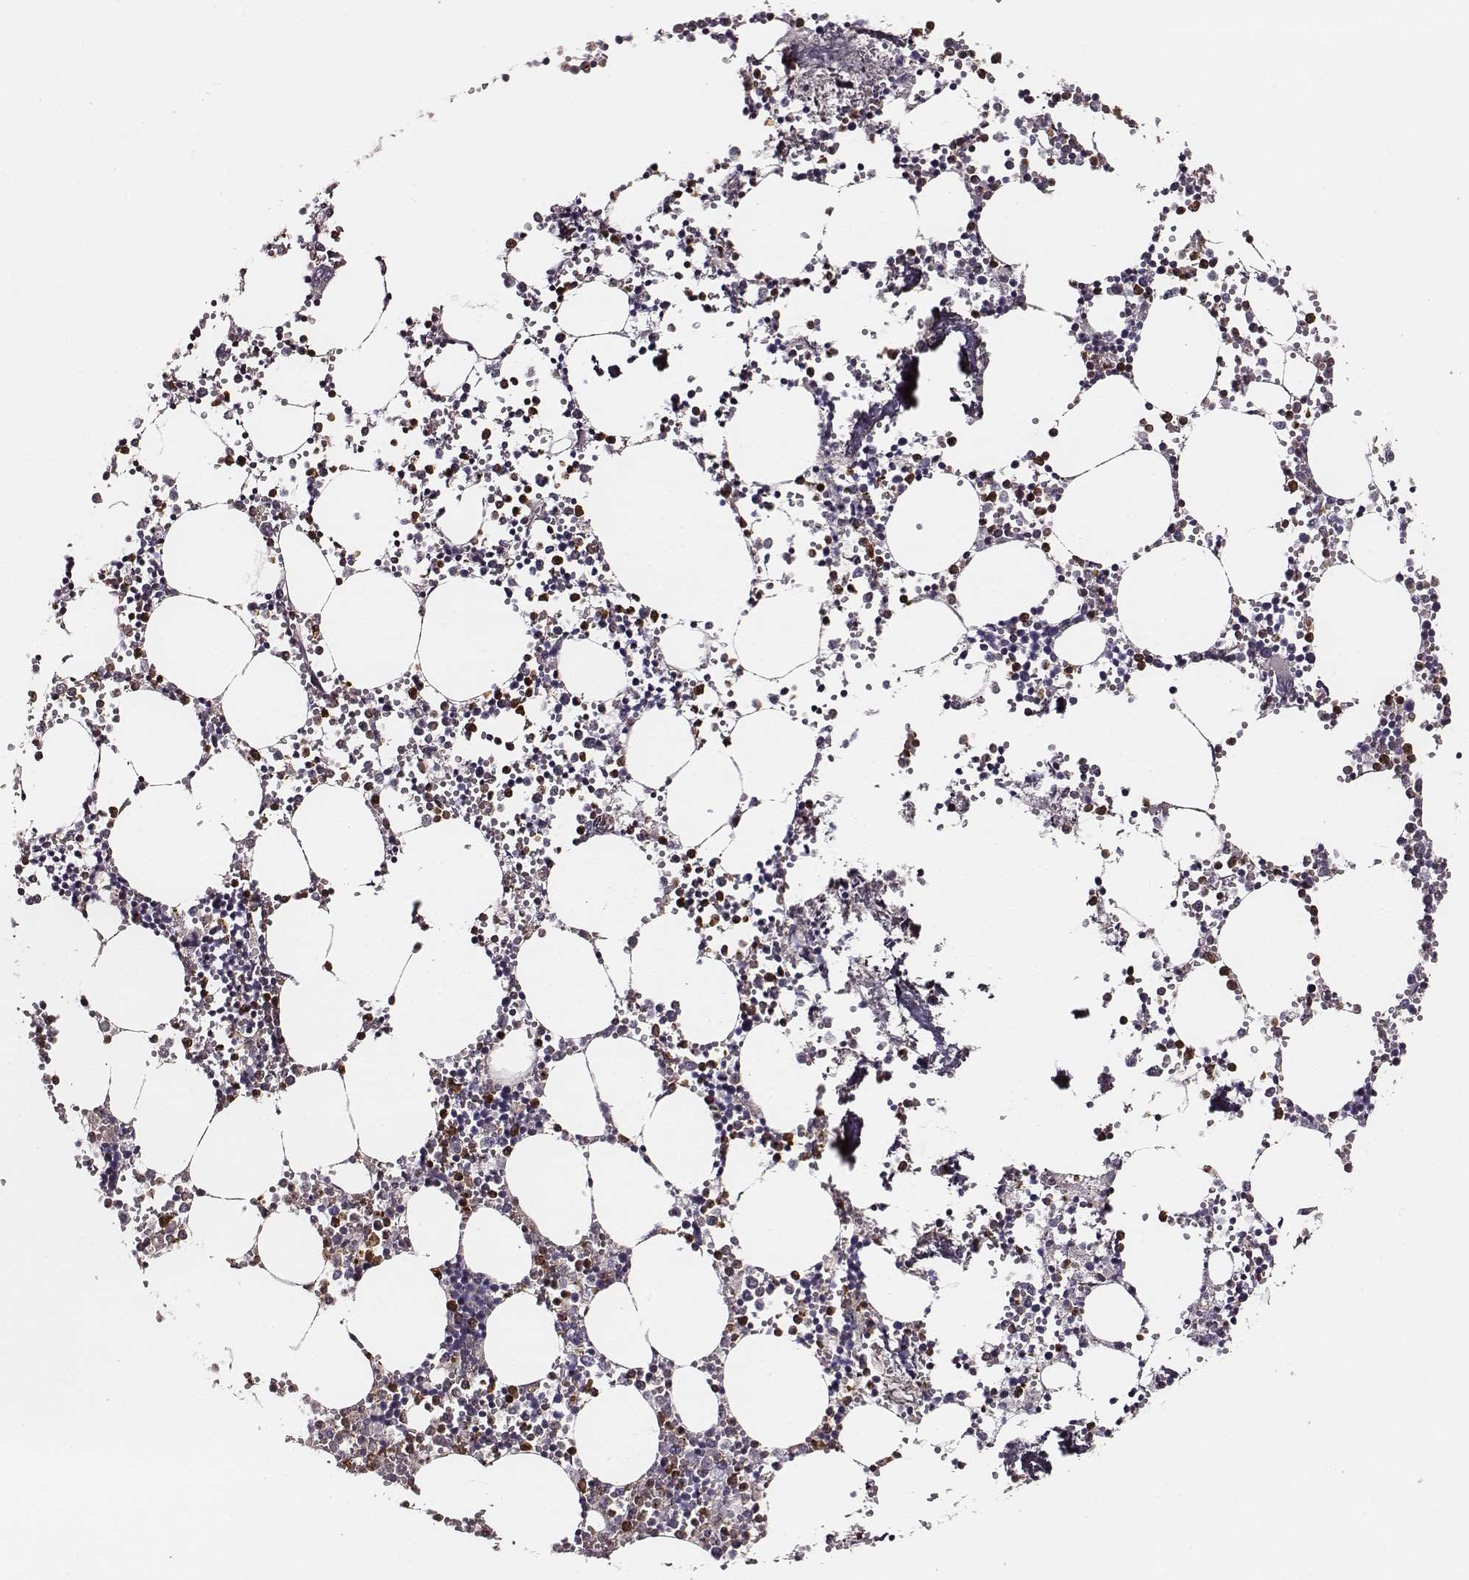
{"staining": {"intensity": "strong", "quantity": "<25%", "location": "cytoplasmic/membranous"}, "tissue": "bone marrow", "cell_type": "Hematopoietic cells", "image_type": "normal", "snomed": [{"axis": "morphology", "description": "Normal tissue, NOS"}, {"axis": "topography", "description": "Bone marrow"}], "caption": "Brown immunohistochemical staining in benign human bone marrow displays strong cytoplasmic/membranous positivity in about <25% of hematopoietic cells.", "gene": "ZYX", "patient": {"sex": "male", "age": 54}}